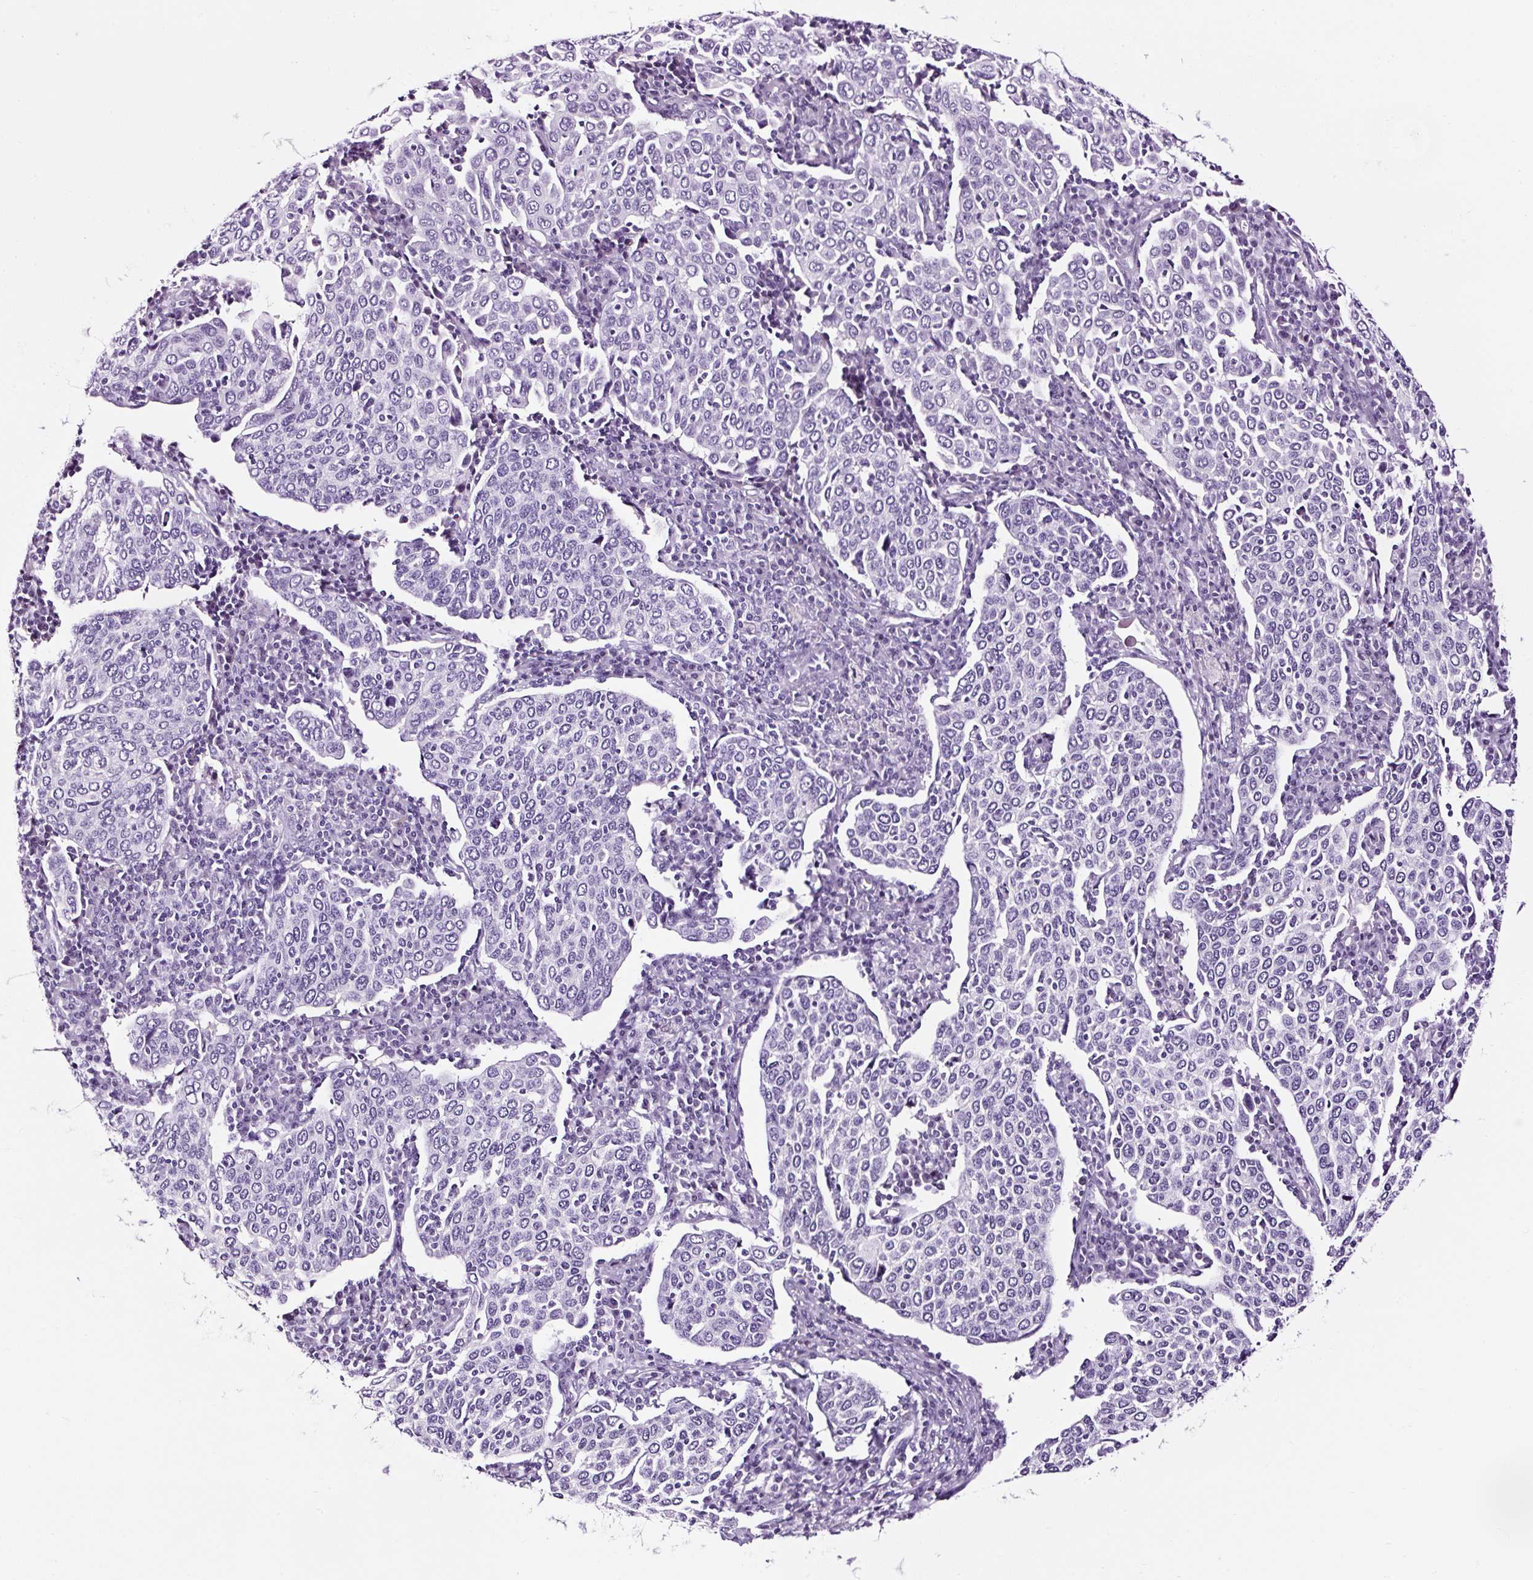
{"staining": {"intensity": "negative", "quantity": "none", "location": "none"}, "tissue": "cervical cancer", "cell_type": "Tumor cells", "image_type": "cancer", "snomed": [{"axis": "morphology", "description": "Squamous cell carcinoma, NOS"}, {"axis": "topography", "description": "Cervix"}], "caption": "There is no significant staining in tumor cells of cervical squamous cell carcinoma.", "gene": "NPHS2", "patient": {"sex": "female", "age": 40}}